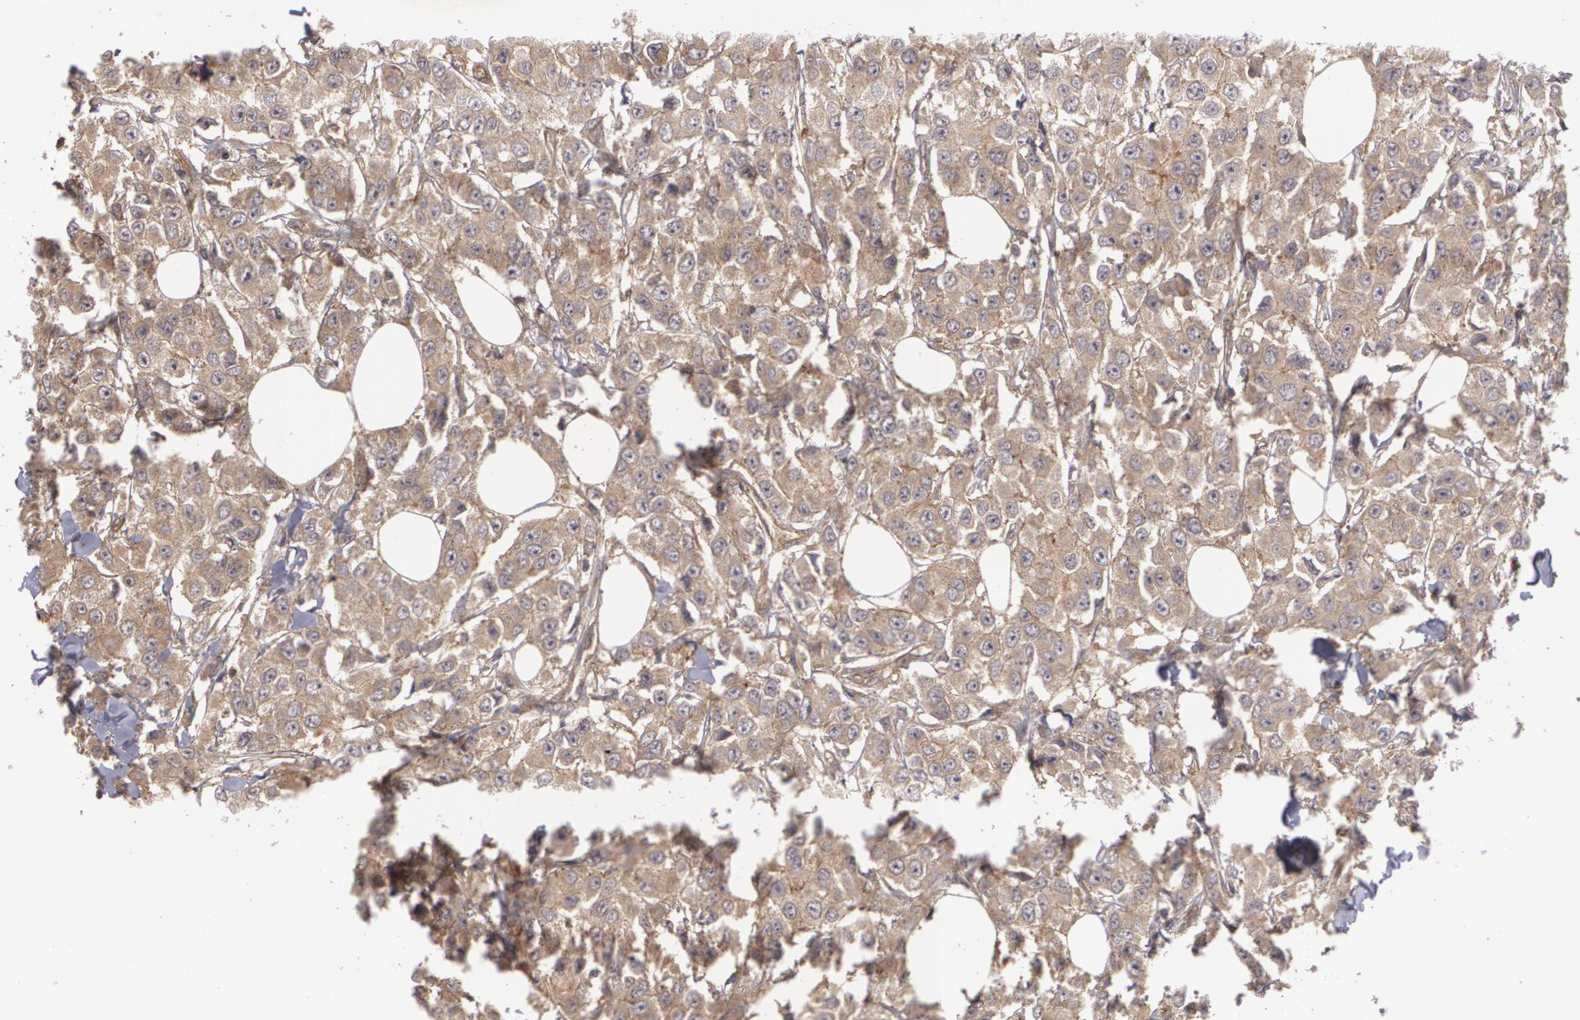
{"staining": {"intensity": "weak", "quantity": ">75%", "location": "cytoplasmic/membranous"}, "tissue": "breast cancer", "cell_type": "Tumor cells", "image_type": "cancer", "snomed": [{"axis": "morphology", "description": "Duct carcinoma"}, {"axis": "topography", "description": "Breast"}], "caption": "Tumor cells display weak cytoplasmic/membranous staining in about >75% of cells in breast intraductal carcinoma. Nuclei are stained in blue.", "gene": "HRAS", "patient": {"sex": "female", "age": 58}}